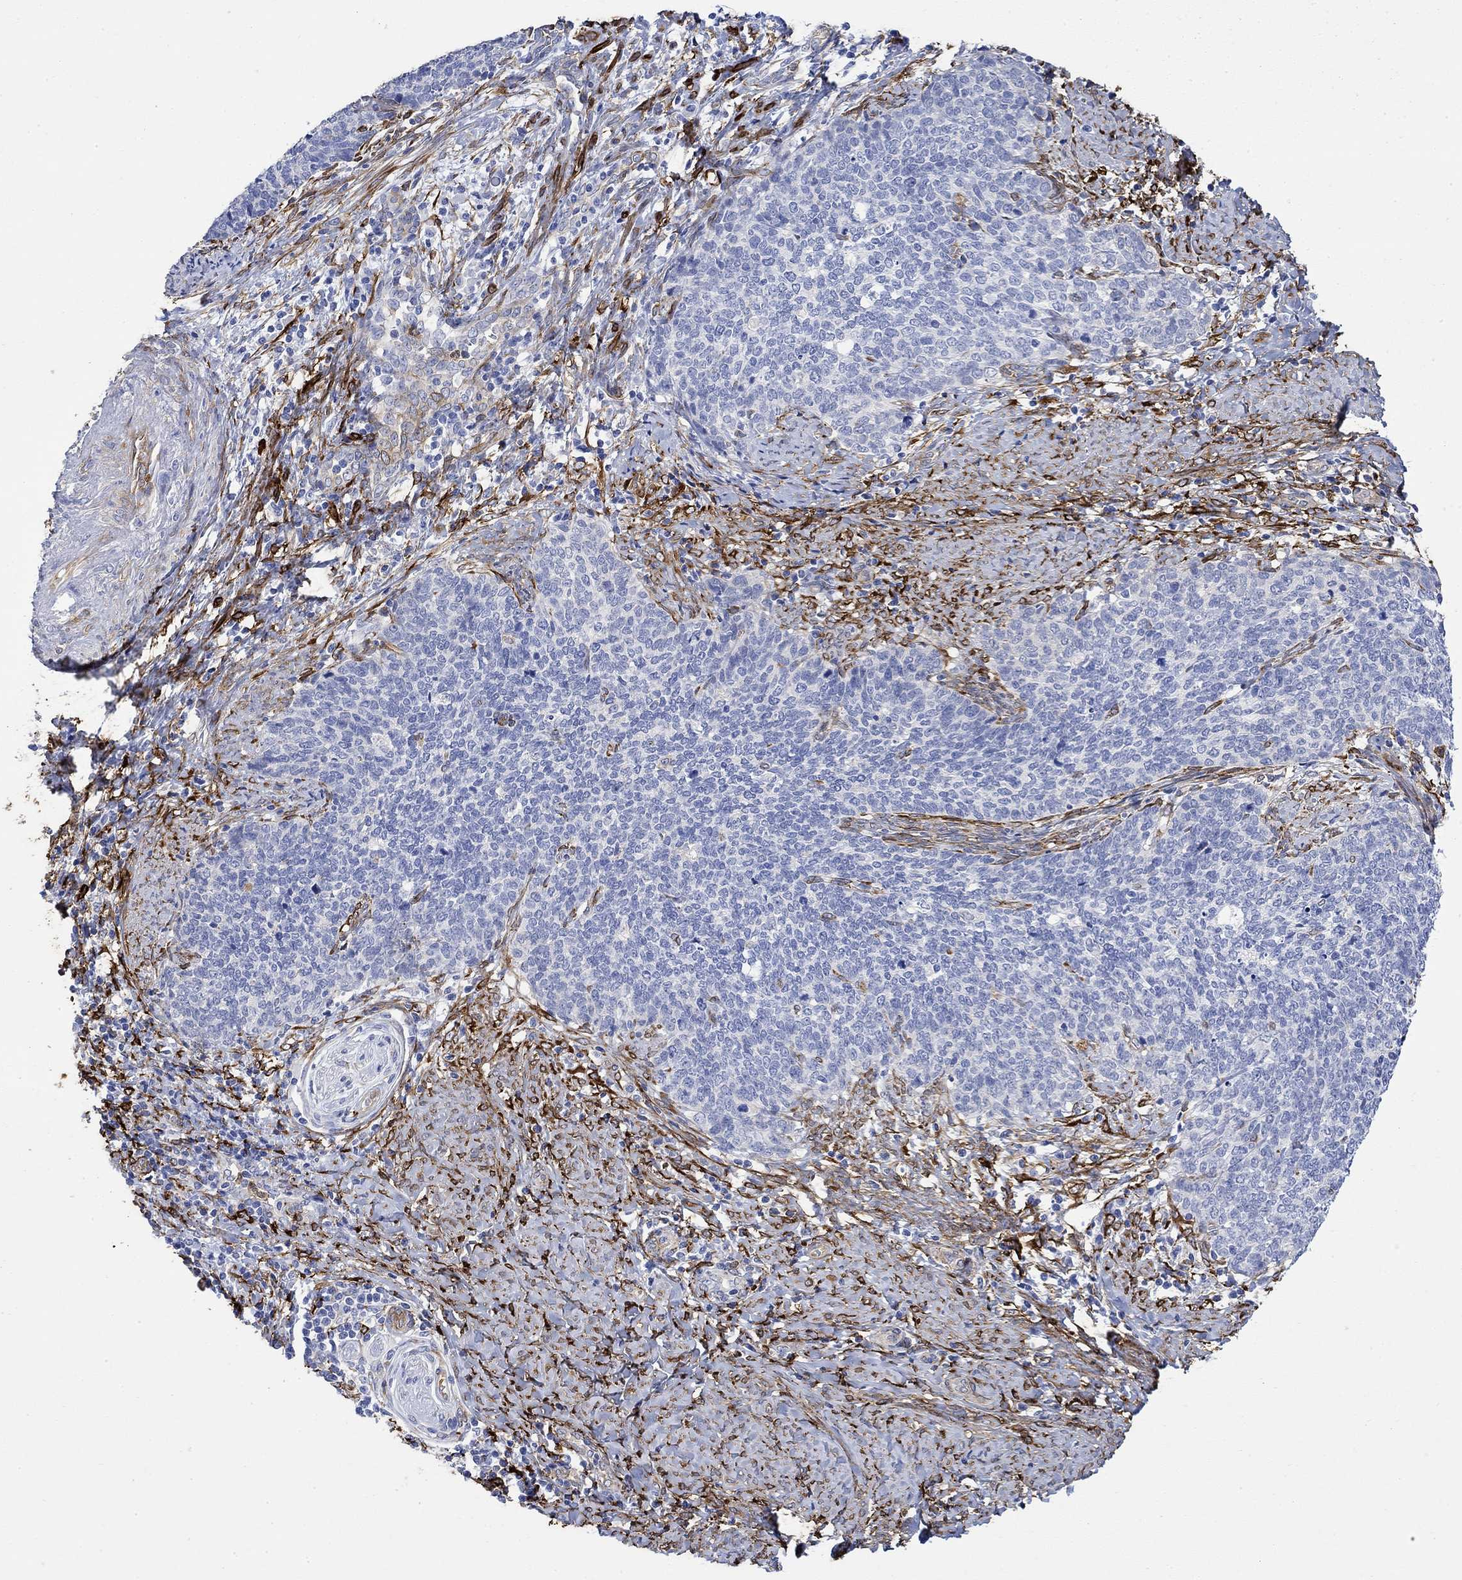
{"staining": {"intensity": "negative", "quantity": "none", "location": "none"}, "tissue": "cervical cancer", "cell_type": "Tumor cells", "image_type": "cancer", "snomed": [{"axis": "morphology", "description": "Normal tissue, NOS"}, {"axis": "morphology", "description": "Squamous cell carcinoma, NOS"}, {"axis": "topography", "description": "Cervix"}], "caption": "This is a micrograph of immunohistochemistry staining of cervical squamous cell carcinoma, which shows no staining in tumor cells. Nuclei are stained in blue.", "gene": "TGM2", "patient": {"sex": "female", "age": 39}}